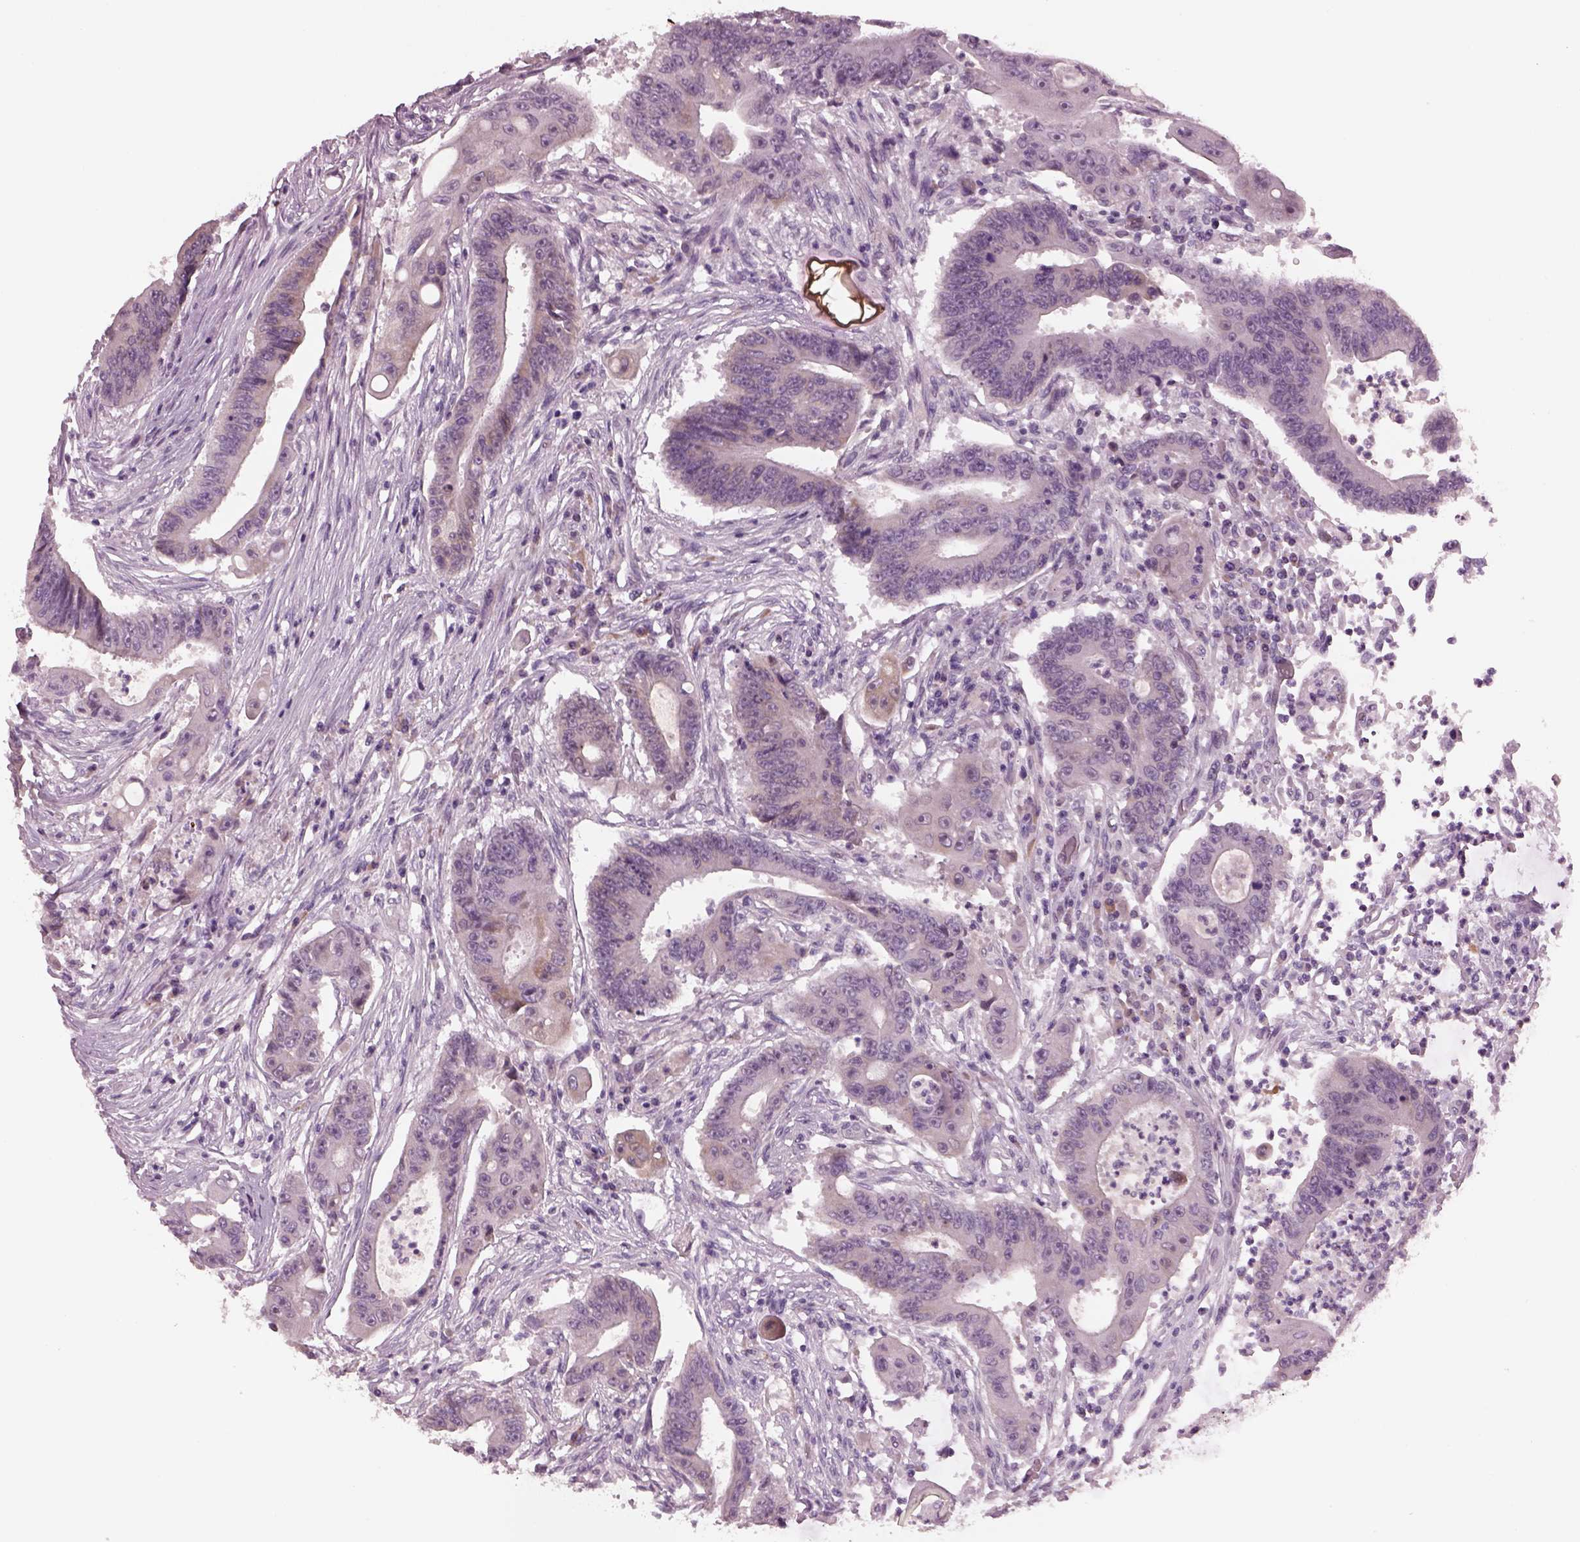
{"staining": {"intensity": "negative", "quantity": "none", "location": "none"}, "tissue": "colorectal cancer", "cell_type": "Tumor cells", "image_type": "cancer", "snomed": [{"axis": "morphology", "description": "Adenocarcinoma, NOS"}, {"axis": "topography", "description": "Rectum"}], "caption": "The immunohistochemistry micrograph has no significant expression in tumor cells of colorectal cancer (adenocarcinoma) tissue.", "gene": "CYLC1", "patient": {"sex": "male", "age": 54}}